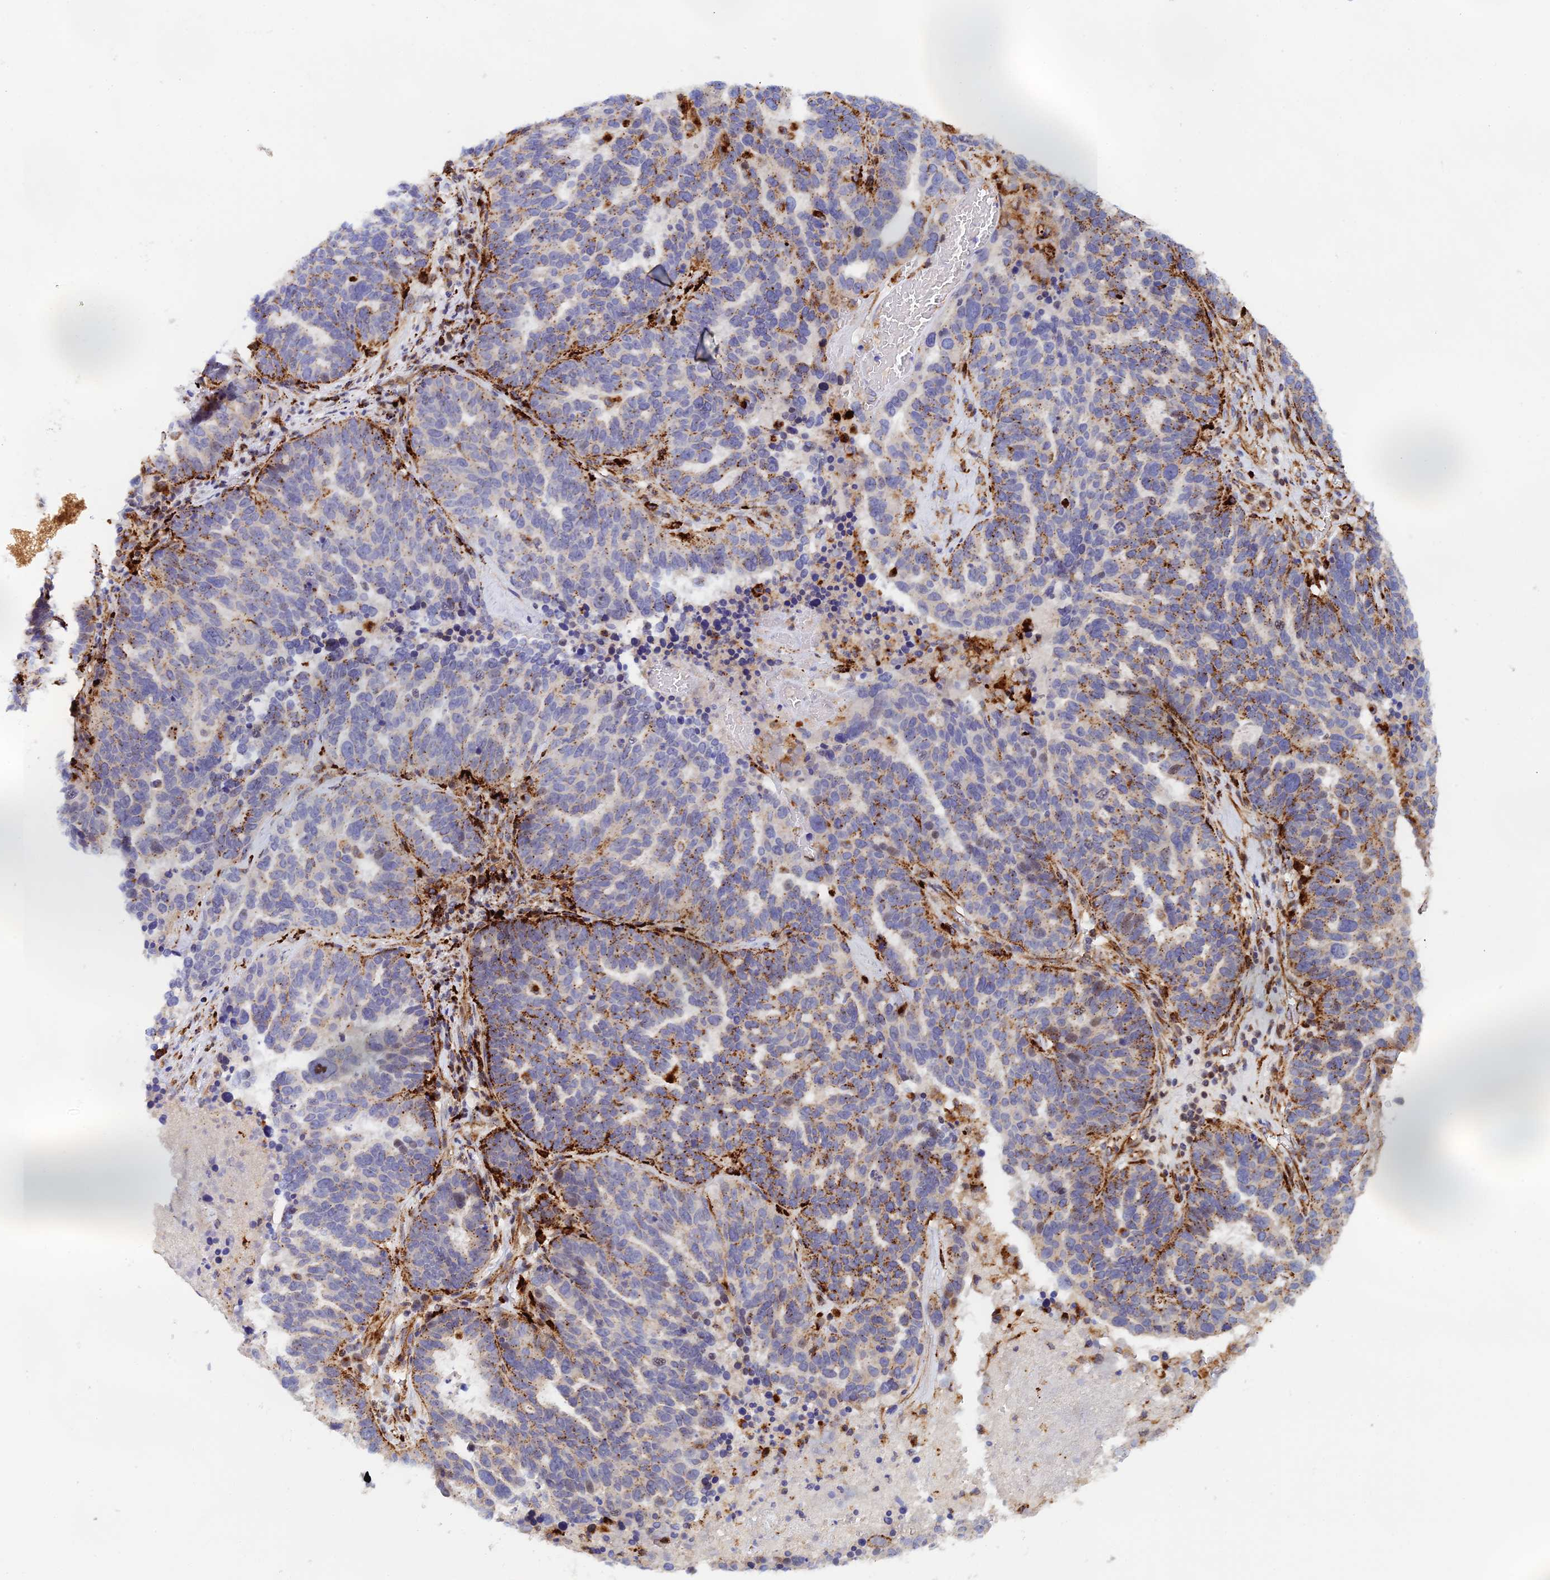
{"staining": {"intensity": "strong", "quantity": "<25%", "location": "cytoplasmic/membranous"}, "tissue": "ovarian cancer", "cell_type": "Tumor cells", "image_type": "cancer", "snomed": [{"axis": "morphology", "description": "Cystadenocarcinoma, serous, NOS"}, {"axis": "topography", "description": "Ovary"}], "caption": "The immunohistochemical stain shows strong cytoplasmic/membranous staining in tumor cells of ovarian cancer tissue.", "gene": "PPP2R3C", "patient": {"sex": "female", "age": 59}}